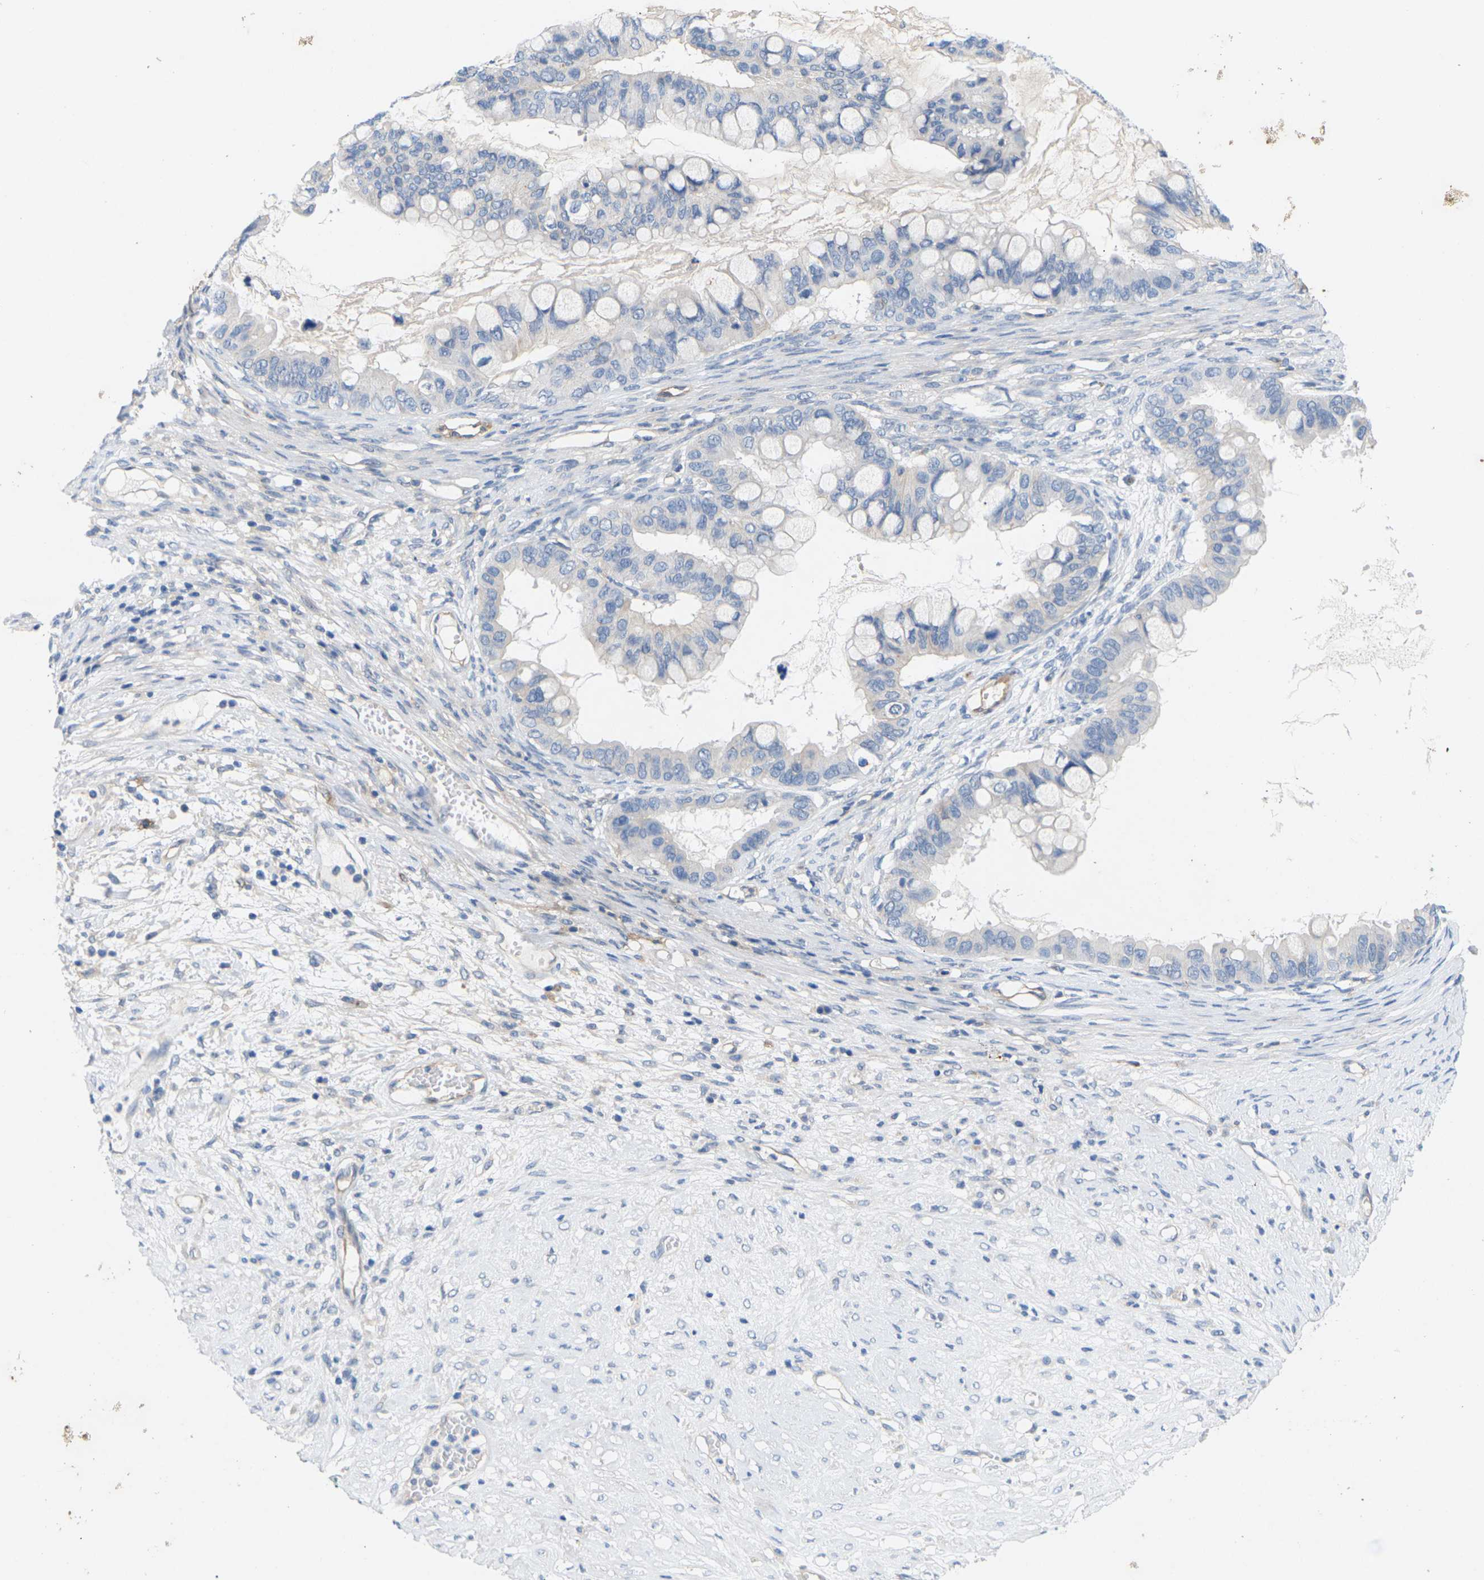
{"staining": {"intensity": "negative", "quantity": "none", "location": "none"}, "tissue": "ovarian cancer", "cell_type": "Tumor cells", "image_type": "cancer", "snomed": [{"axis": "morphology", "description": "Cystadenocarcinoma, mucinous, NOS"}, {"axis": "topography", "description": "Ovary"}], "caption": "Immunohistochemical staining of human ovarian cancer displays no significant staining in tumor cells.", "gene": "ITGA5", "patient": {"sex": "female", "age": 80}}